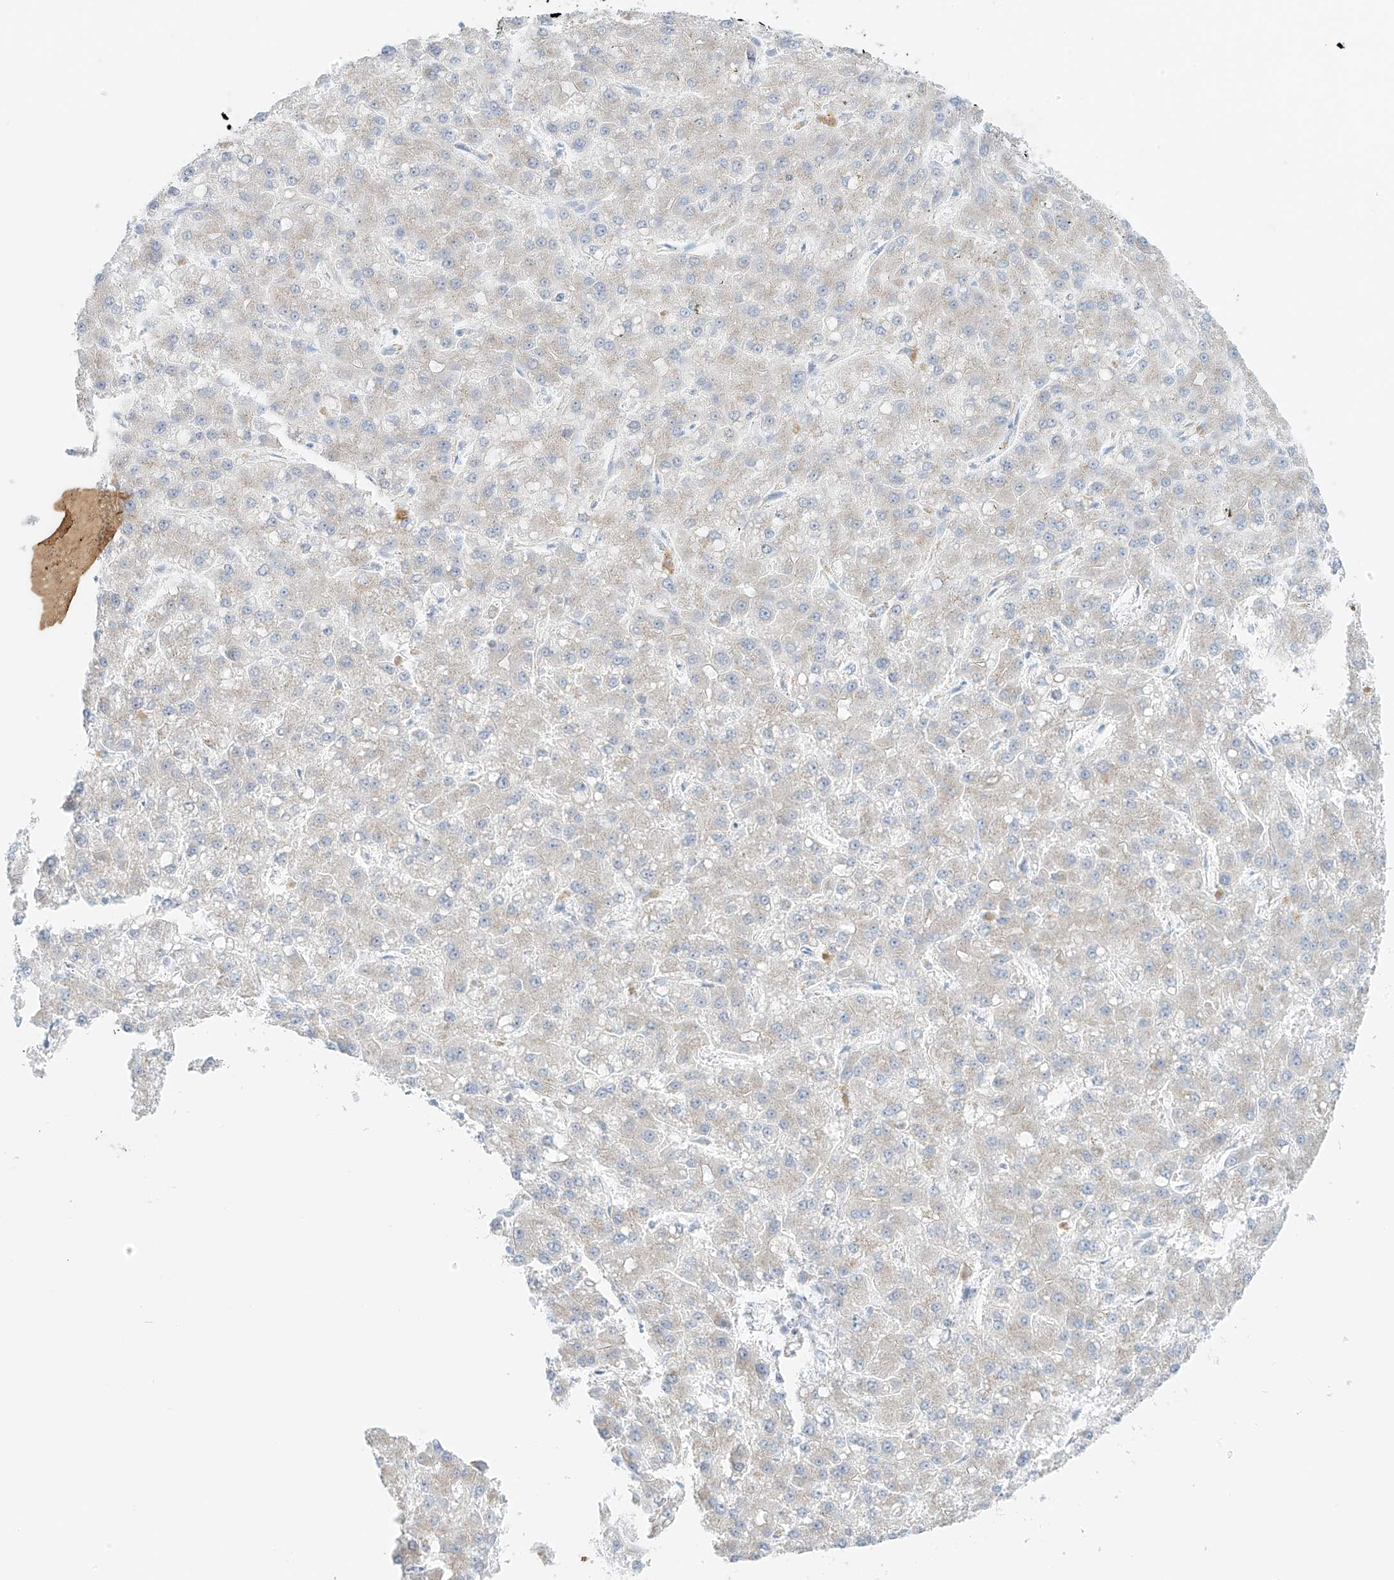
{"staining": {"intensity": "negative", "quantity": "none", "location": "none"}, "tissue": "liver cancer", "cell_type": "Tumor cells", "image_type": "cancer", "snomed": [{"axis": "morphology", "description": "Carcinoma, Hepatocellular, NOS"}, {"axis": "topography", "description": "Liver"}], "caption": "There is no significant expression in tumor cells of liver hepatocellular carcinoma. (Stains: DAB (3,3'-diaminobenzidine) immunohistochemistry (IHC) with hematoxylin counter stain, Microscopy: brightfield microscopy at high magnification).", "gene": "EIPR1", "patient": {"sex": "male", "age": 67}}